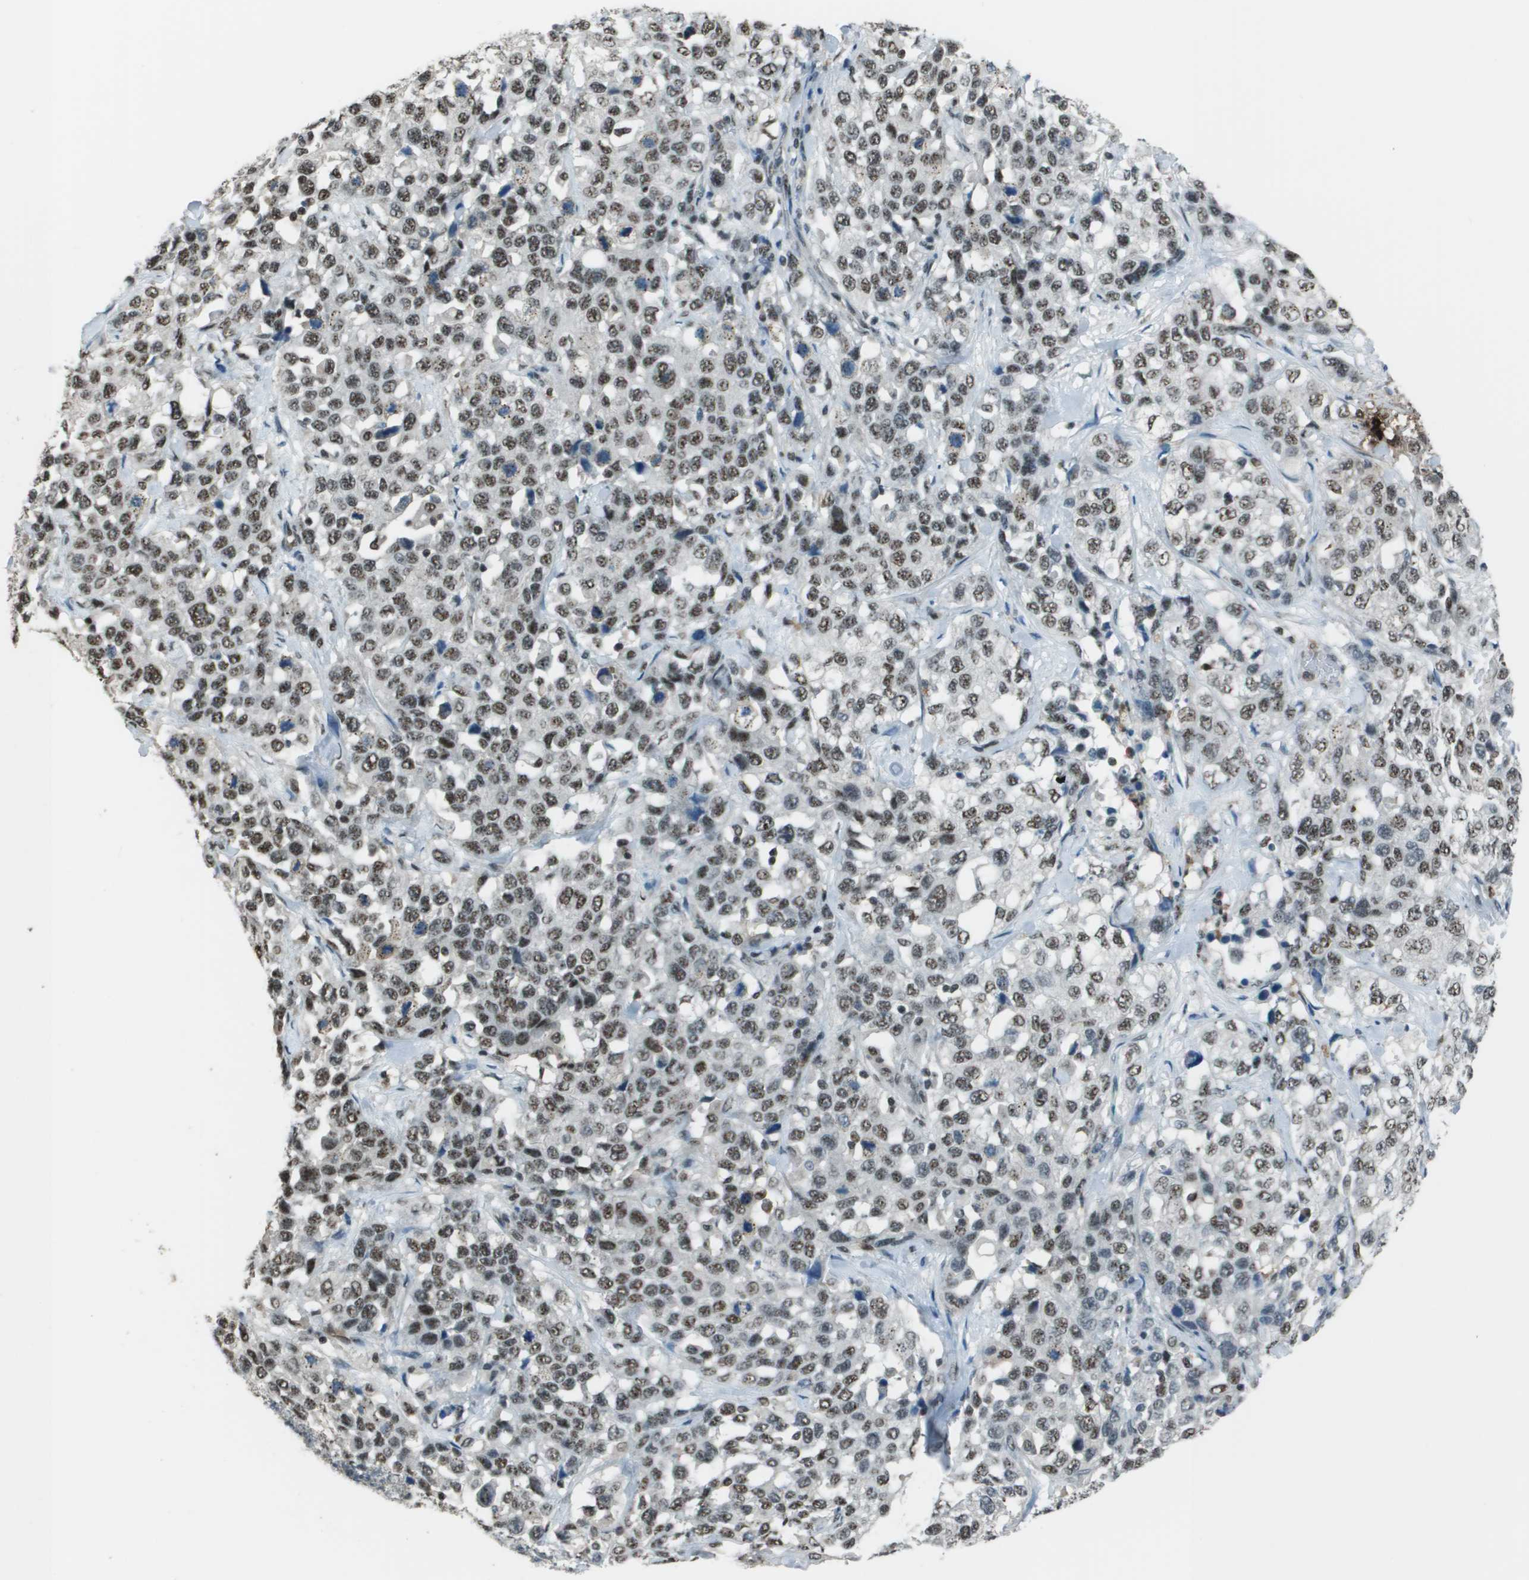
{"staining": {"intensity": "moderate", "quantity": ">75%", "location": "nuclear"}, "tissue": "stomach cancer", "cell_type": "Tumor cells", "image_type": "cancer", "snomed": [{"axis": "morphology", "description": "Normal tissue, NOS"}, {"axis": "morphology", "description": "Adenocarcinoma, NOS"}, {"axis": "topography", "description": "Stomach"}], "caption": "High-magnification brightfield microscopy of stomach adenocarcinoma stained with DAB (3,3'-diaminobenzidine) (brown) and counterstained with hematoxylin (blue). tumor cells exhibit moderate nuclear staining is present in about>75% of cells.", "gene": "DEPDC1", "patient": {"sex": "male", "age": 48}}